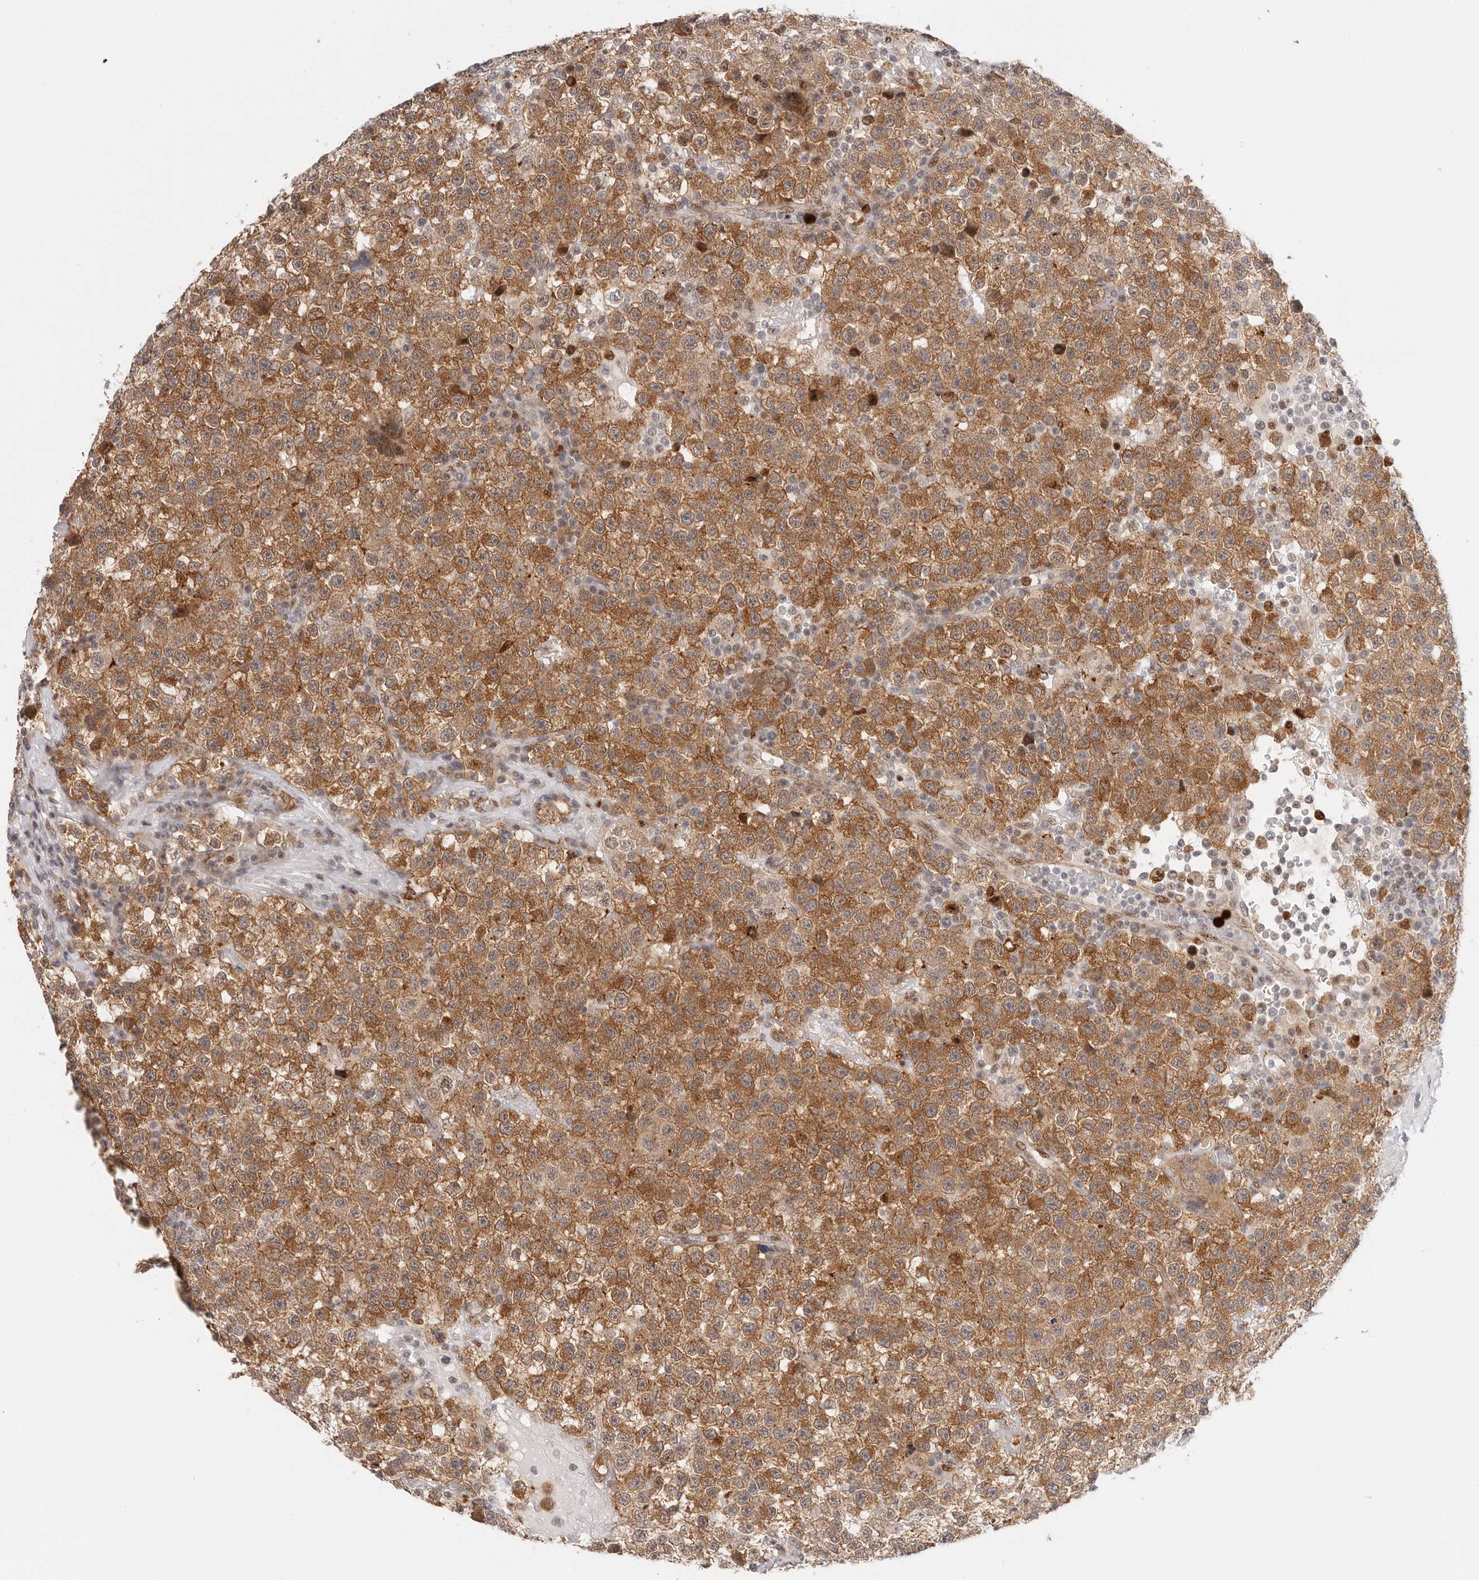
{"staining": {"intensity": "moderate", "quantity": ">75%", "location": "cytoplasmic/membranous"}, "tissue": "testis cancer", "cell_type": "Tumor cells", "image_type": "cancer", "snomed": [{"axis": "morphology", "description": "Seminoma, NOS"}, {"axis": "topography", "description": "Testis"}], "caption": "An immunohistochemistry photomicrograph of tumor tissue is shown. Protein staining in brown labels moderate cytoplasmic/membranous positivity in testis cancer within tumor cells.", "gene": "AFDN", "patient": {"sex": "male", "age": 22}}